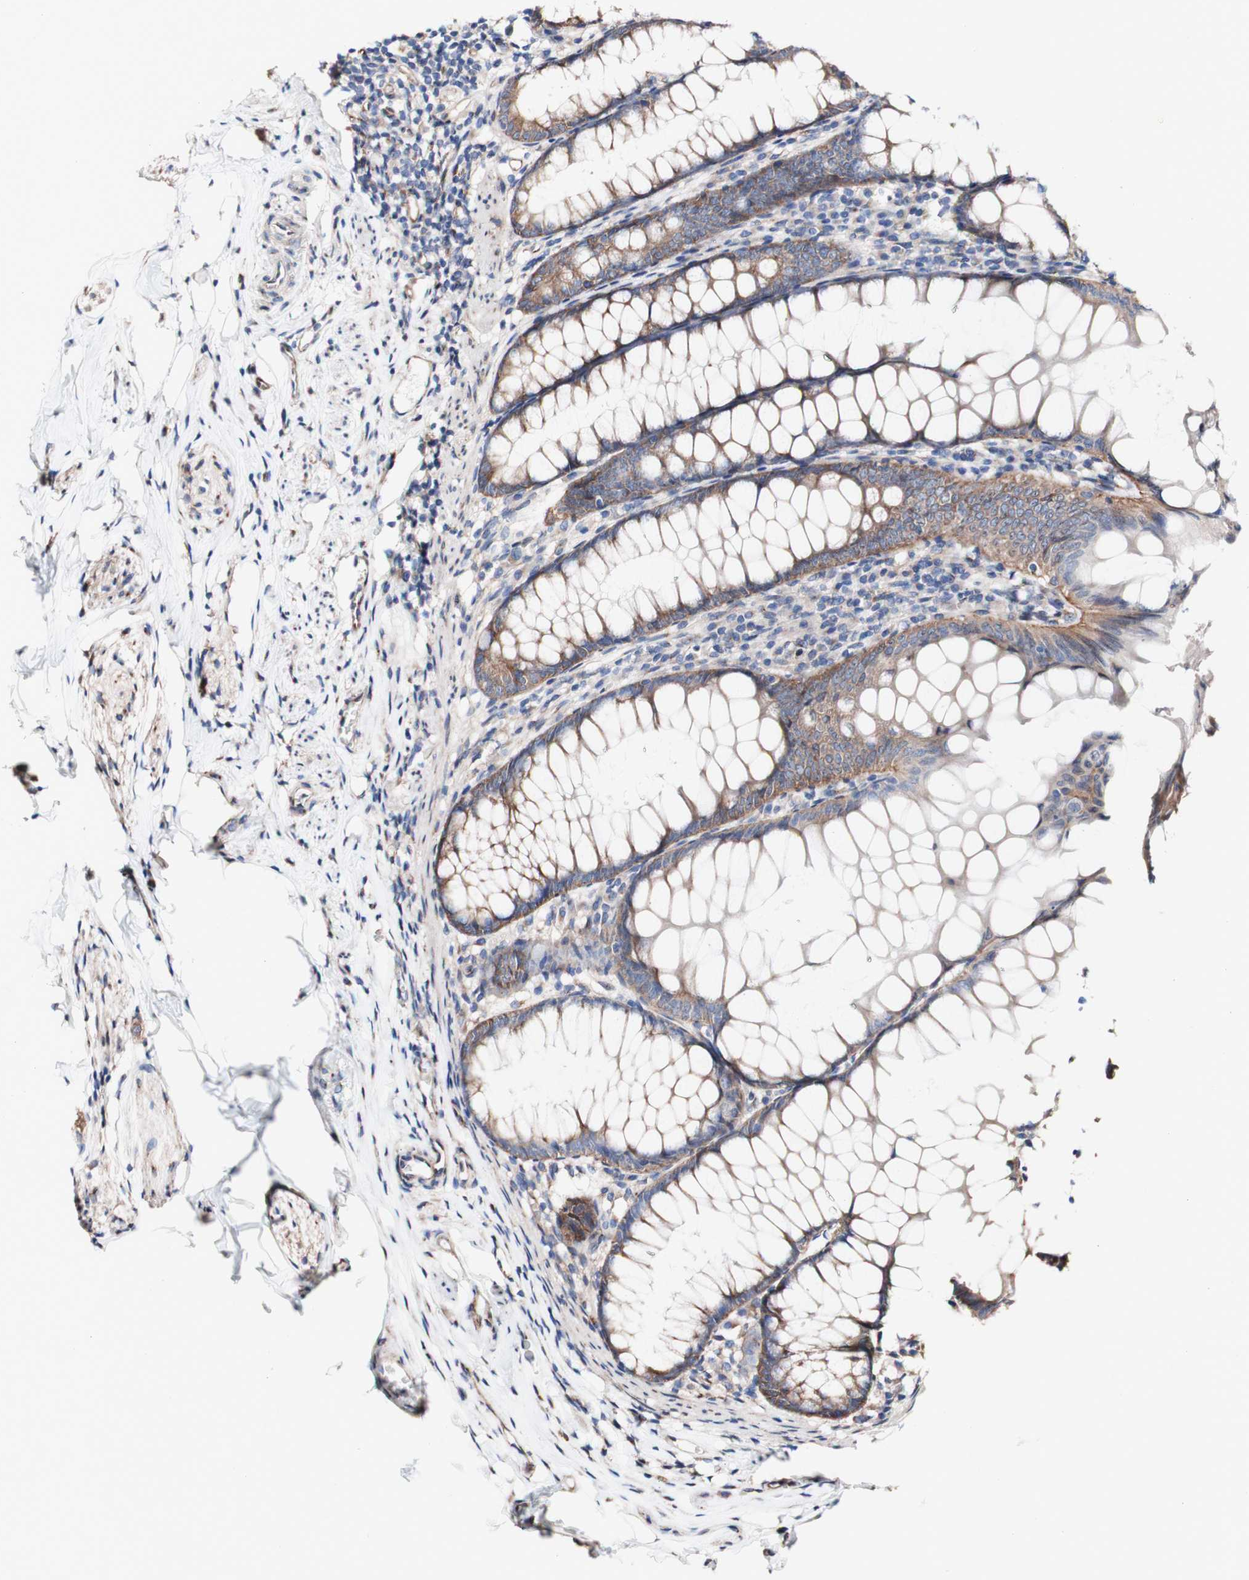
{"staining": {"intensity": "moderate", "quantity": ">75%", "location": "cytoplasmic/membranous"}, "tissue": "appendix", "cell_type": "Glandular cells", "image_type": "normal", "snomed": [{"axis": "morphology", "description": "Normal tissue, NOS"}, {"axis": "topography", "description": "Appendix"}], "caption": "Glandular cells display moderate cytoplasmic/membranous staining in approximately >75% of cells in normal appendix.", "gene": "LRIG3", "patient": {"sex": "female", "age": 77}}